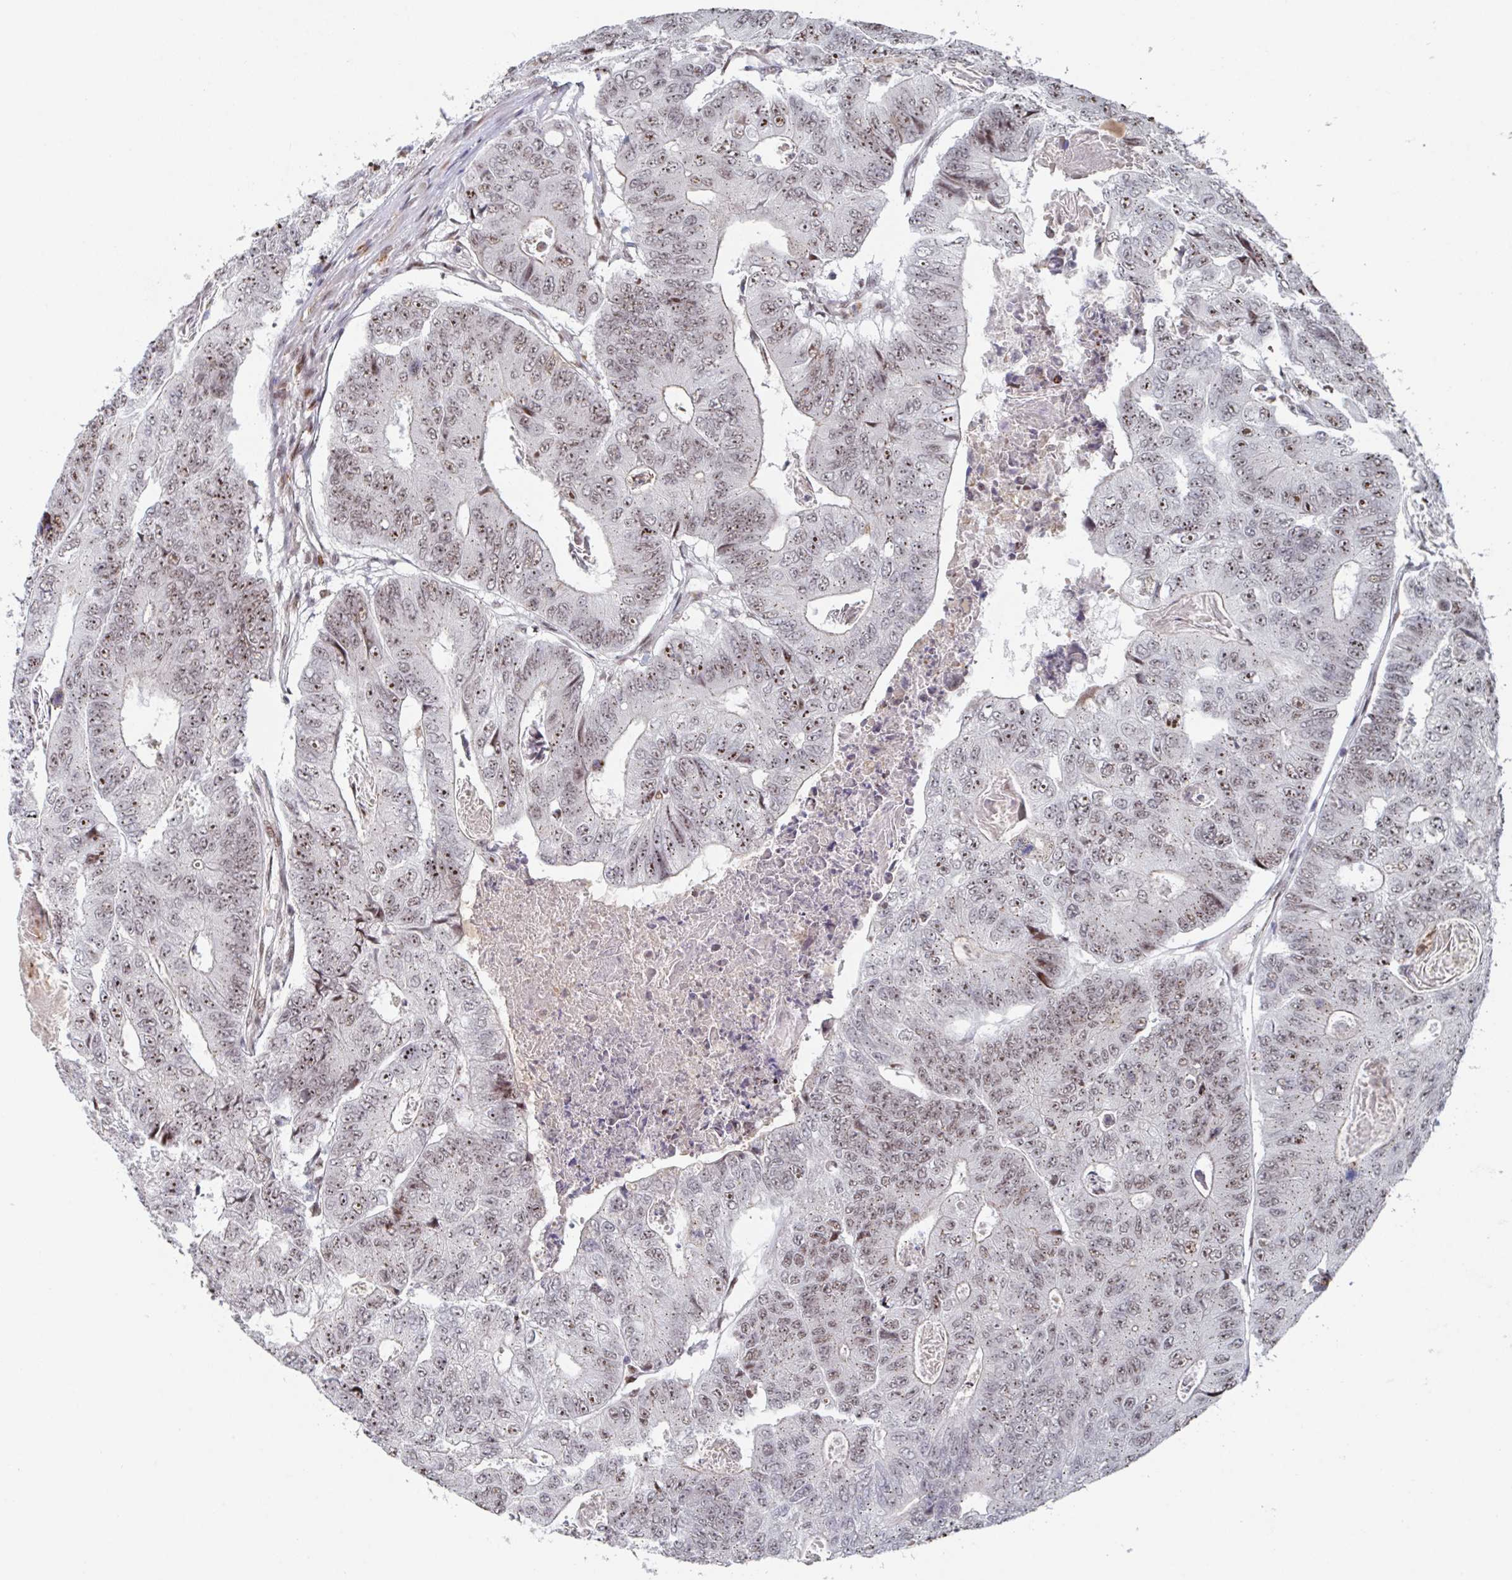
{"staining": {"intensity": "moderate", "quantity": ">75%", "location": "nuclear"}, "tissue": "colorectal cancer", "cell_type": "Tumor cells", "image_type": "cancer", "snomed": [{"axis": "morphology", "description": "Adenocarcinoma, NOS"}, {"axis": "topography", "description": "Colon"}], "caption": "Tumor cells display moderate nuclear positivity in approximately >75% of cells in colorectal adenocarcinoma.", "gene": "RNF212", "patient": {"sex": "female", "age": 48}}